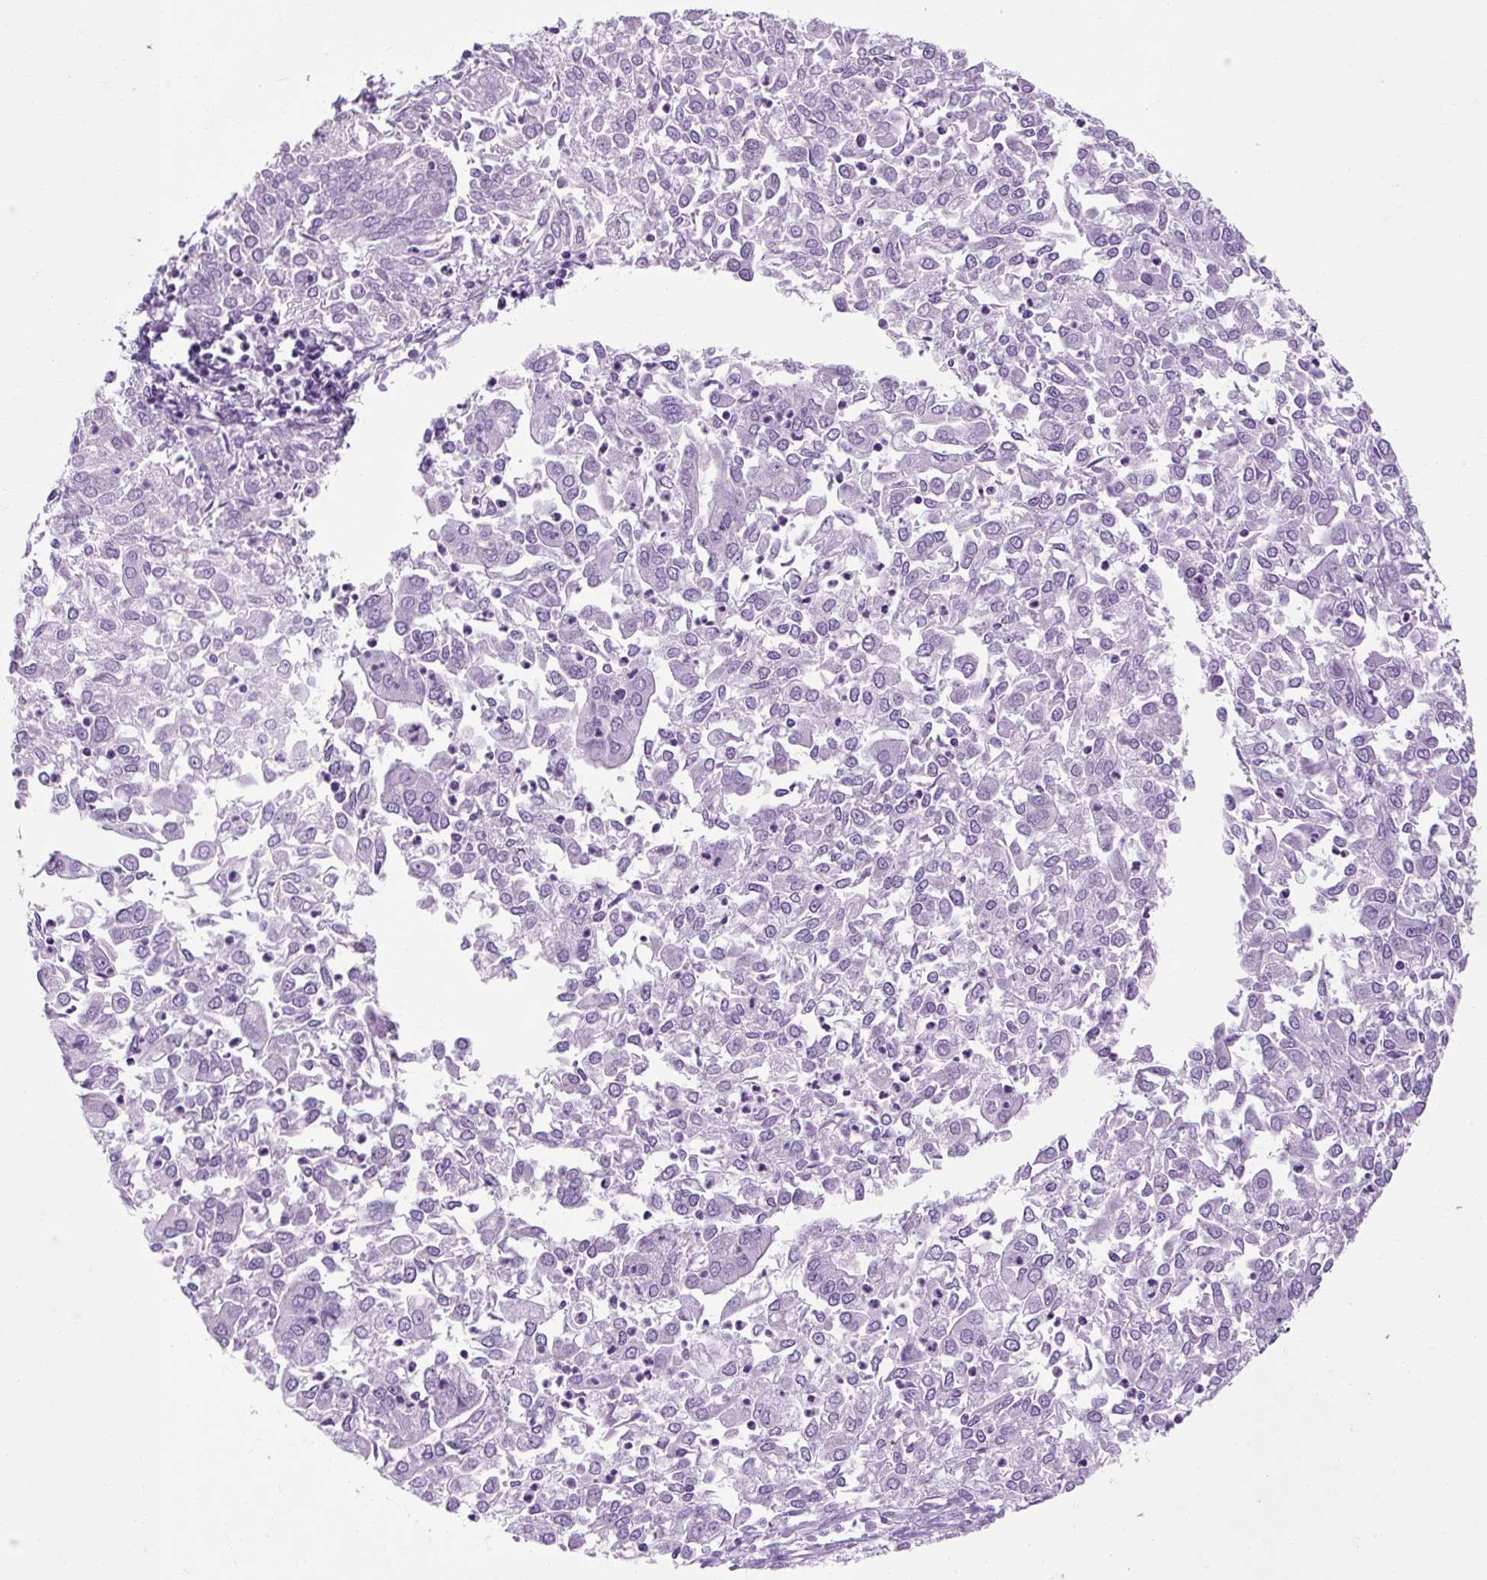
{"staining": {"intensity": "negative", "quantity": "none", "location": "none"}, "tissue": "endometrial cancer", "cell_type": "Tumor cells", "image_type": "cancer", "snomed": [{"axis": "morphology", "description": "Adenocarcinoma, NOS"}, {"axis": "topography", "description": "Endometrium"}], "caption": "The image displays no significant positivity in tumor cells of endometrial cancer (adenocarcinoma).", "gene": "B3GNT4", "patient": {"sex": "female", "age": 57}}